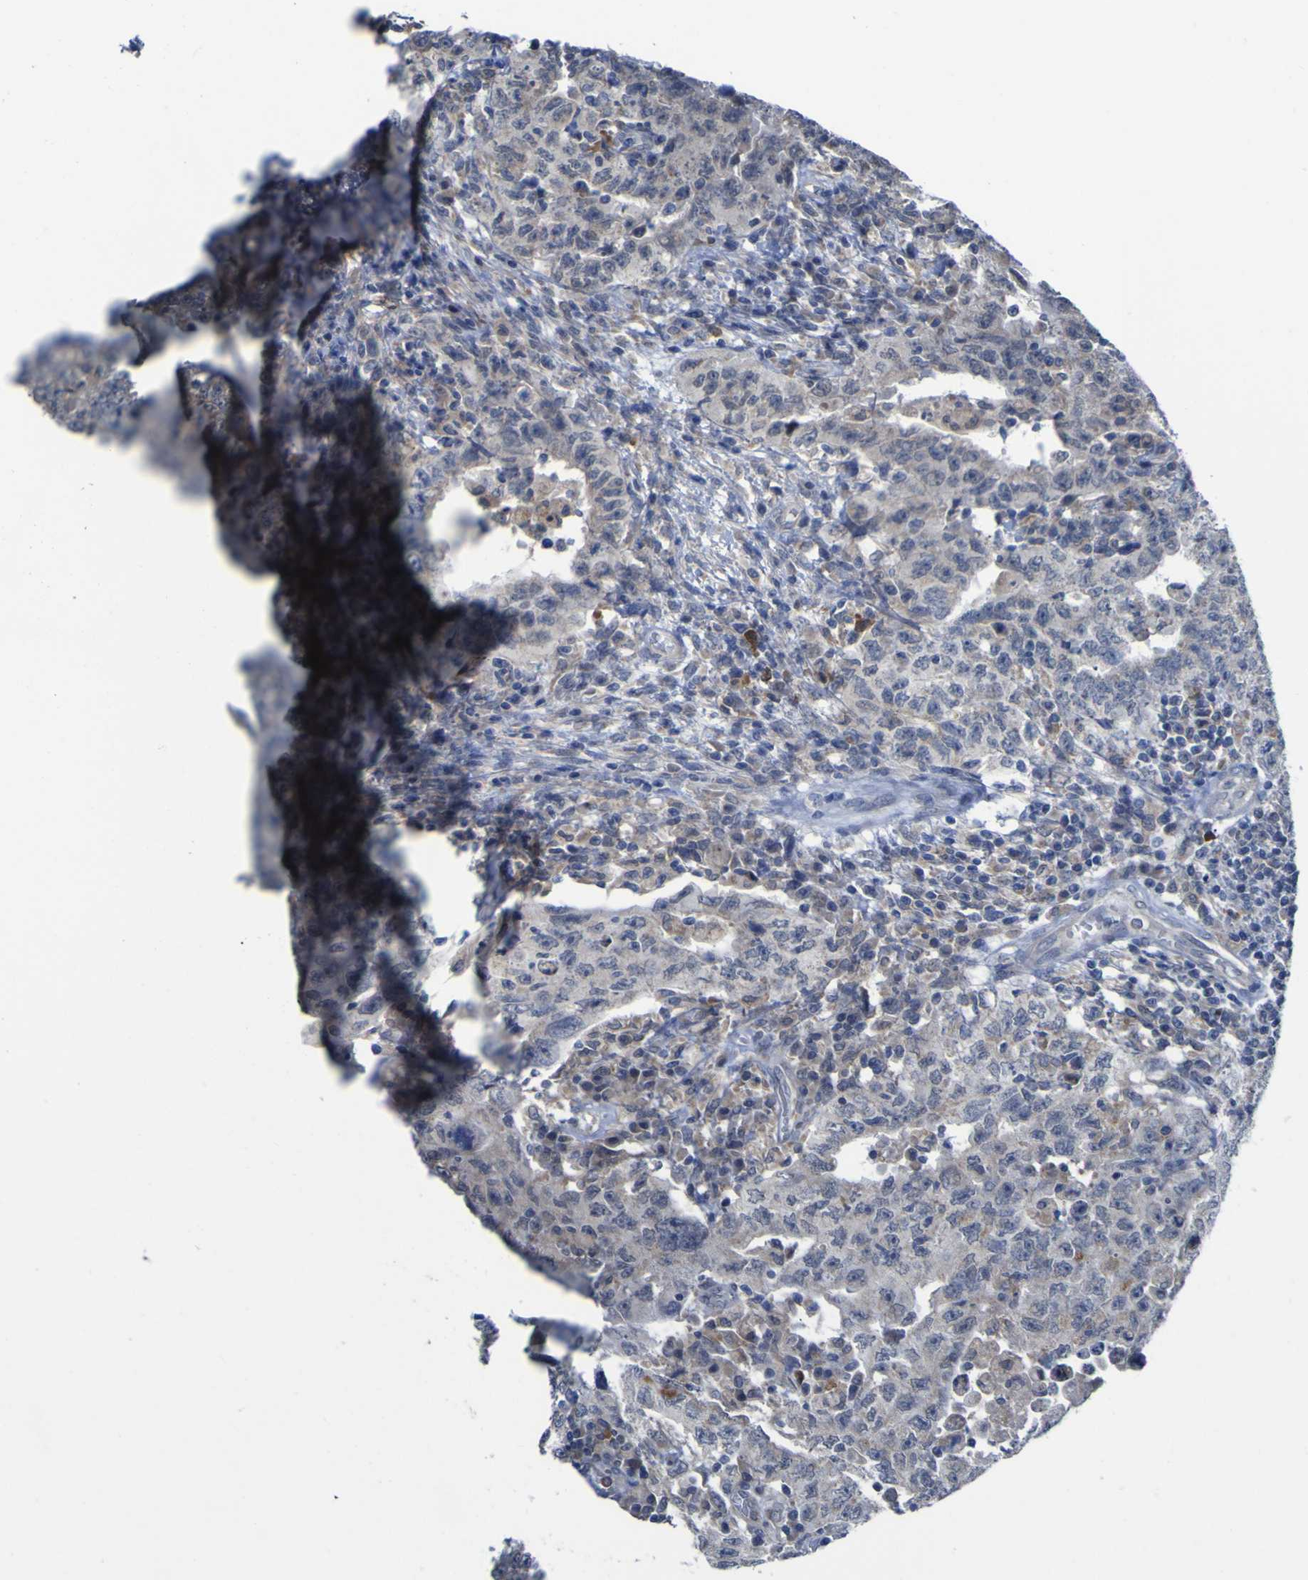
{"staining": {"intensity": "weak", "quantity": "<25%", "location": "cytoplasmic/membranous"}, "tissue": "testis cancer", "cell_type": "Tumor cells", "image_type": "cancer", "snomed": [{"axis": "morphology", "description": "Carcinoma, Embryonal, NOS"}, {"axis": "topography", "description": "Testis"}], "caption": "This is an IHC photomicrograph of human testis cancer. There is no positivity in tumor cells.", "gene": "TNFRSF11A", "patient": {"sex": "male", "age": 26}}